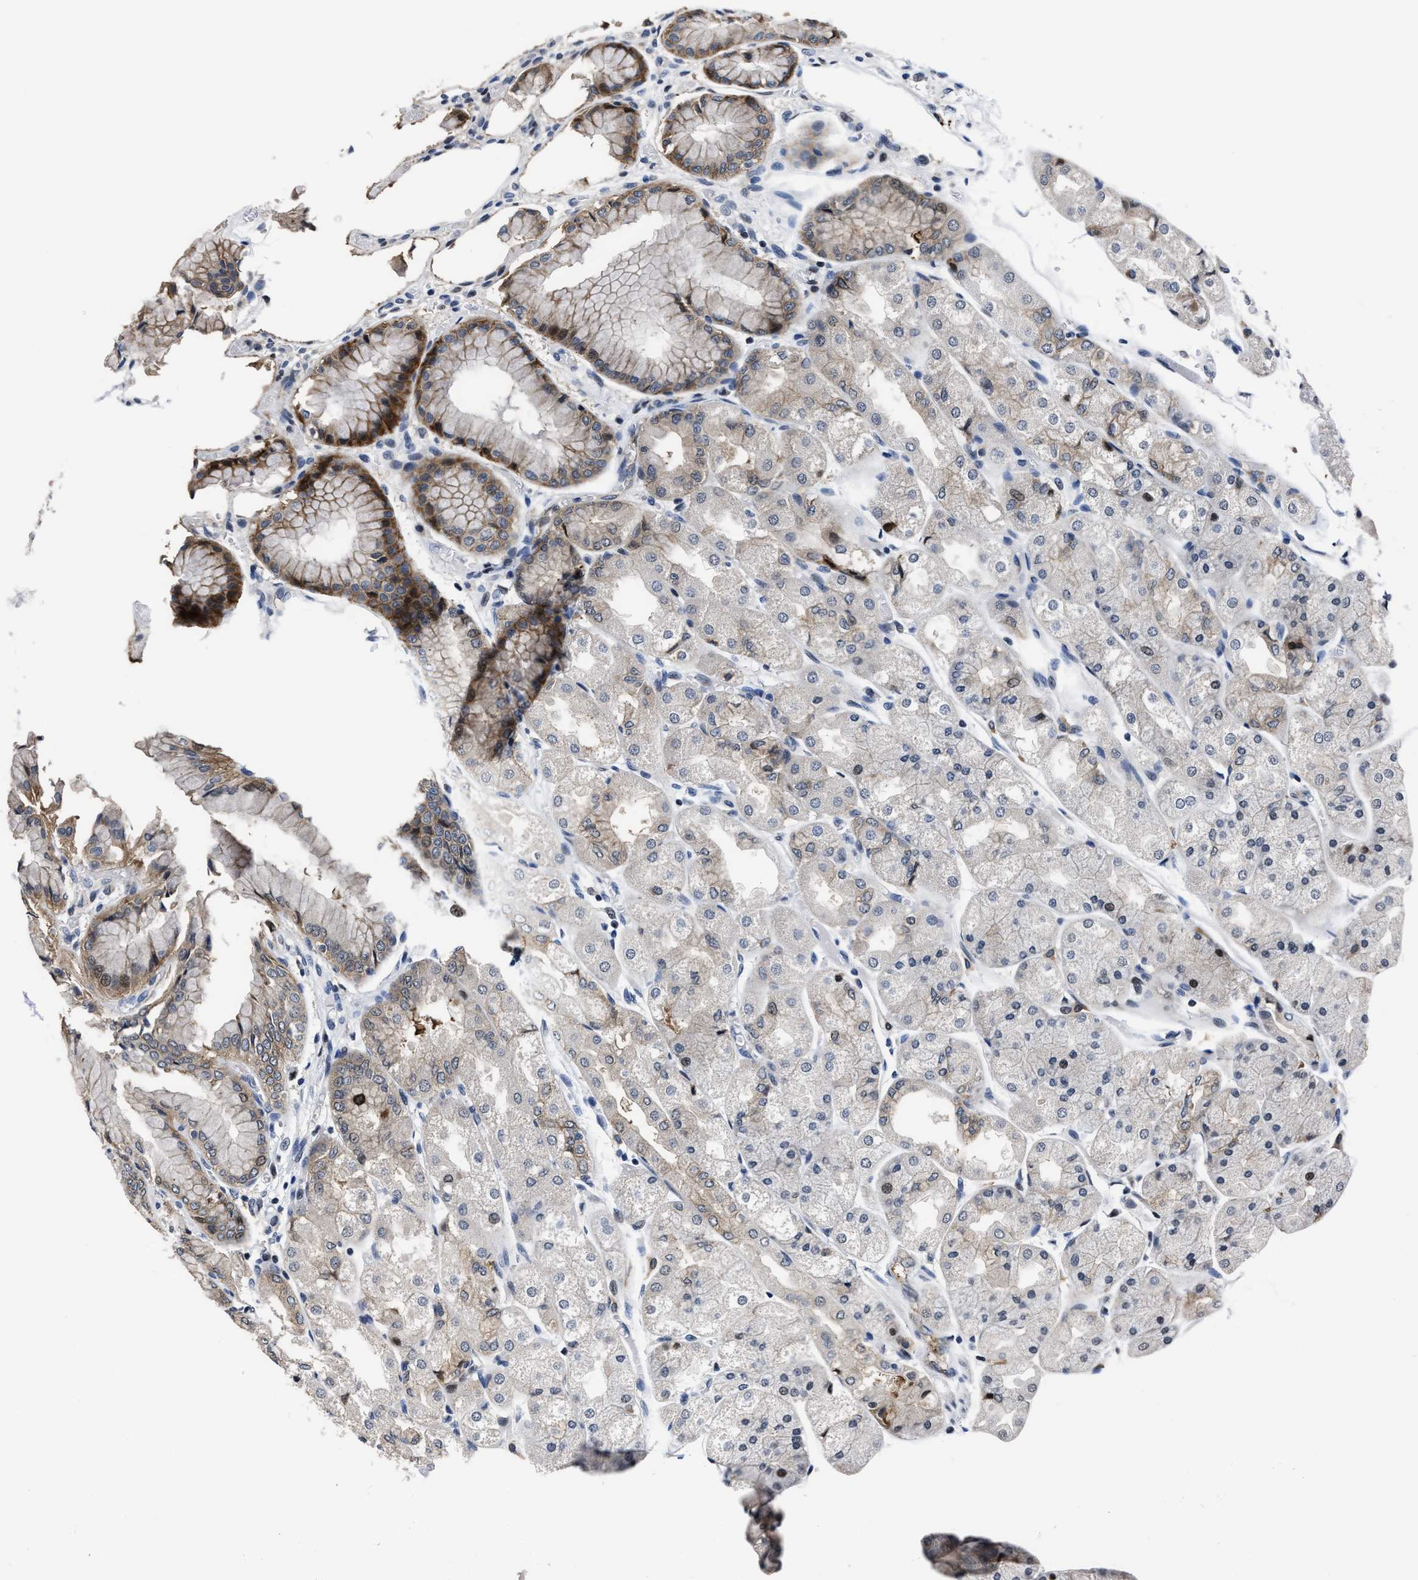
{"staining": {"intensity": "moderate", "quantity": "25%-75%", "location": "cytoplasmic/membranous"}, "tissue": "stomach", "cell_type": "Glandular cells", "image_type": "normal", "snomed": [{"axis": "morphology", "description": "Normal tissue, NOS"}, {"axis": "topography", "description": "Stomach, upper"}], "caption": "Stomach stained for a protein (brown) reveals moderate cytoplasmic/membranous positive expression in approximately 25%-75% of glandular cells.", "gene": "MARCKSL1", "patient": {"sex": "male", "age": 72}}